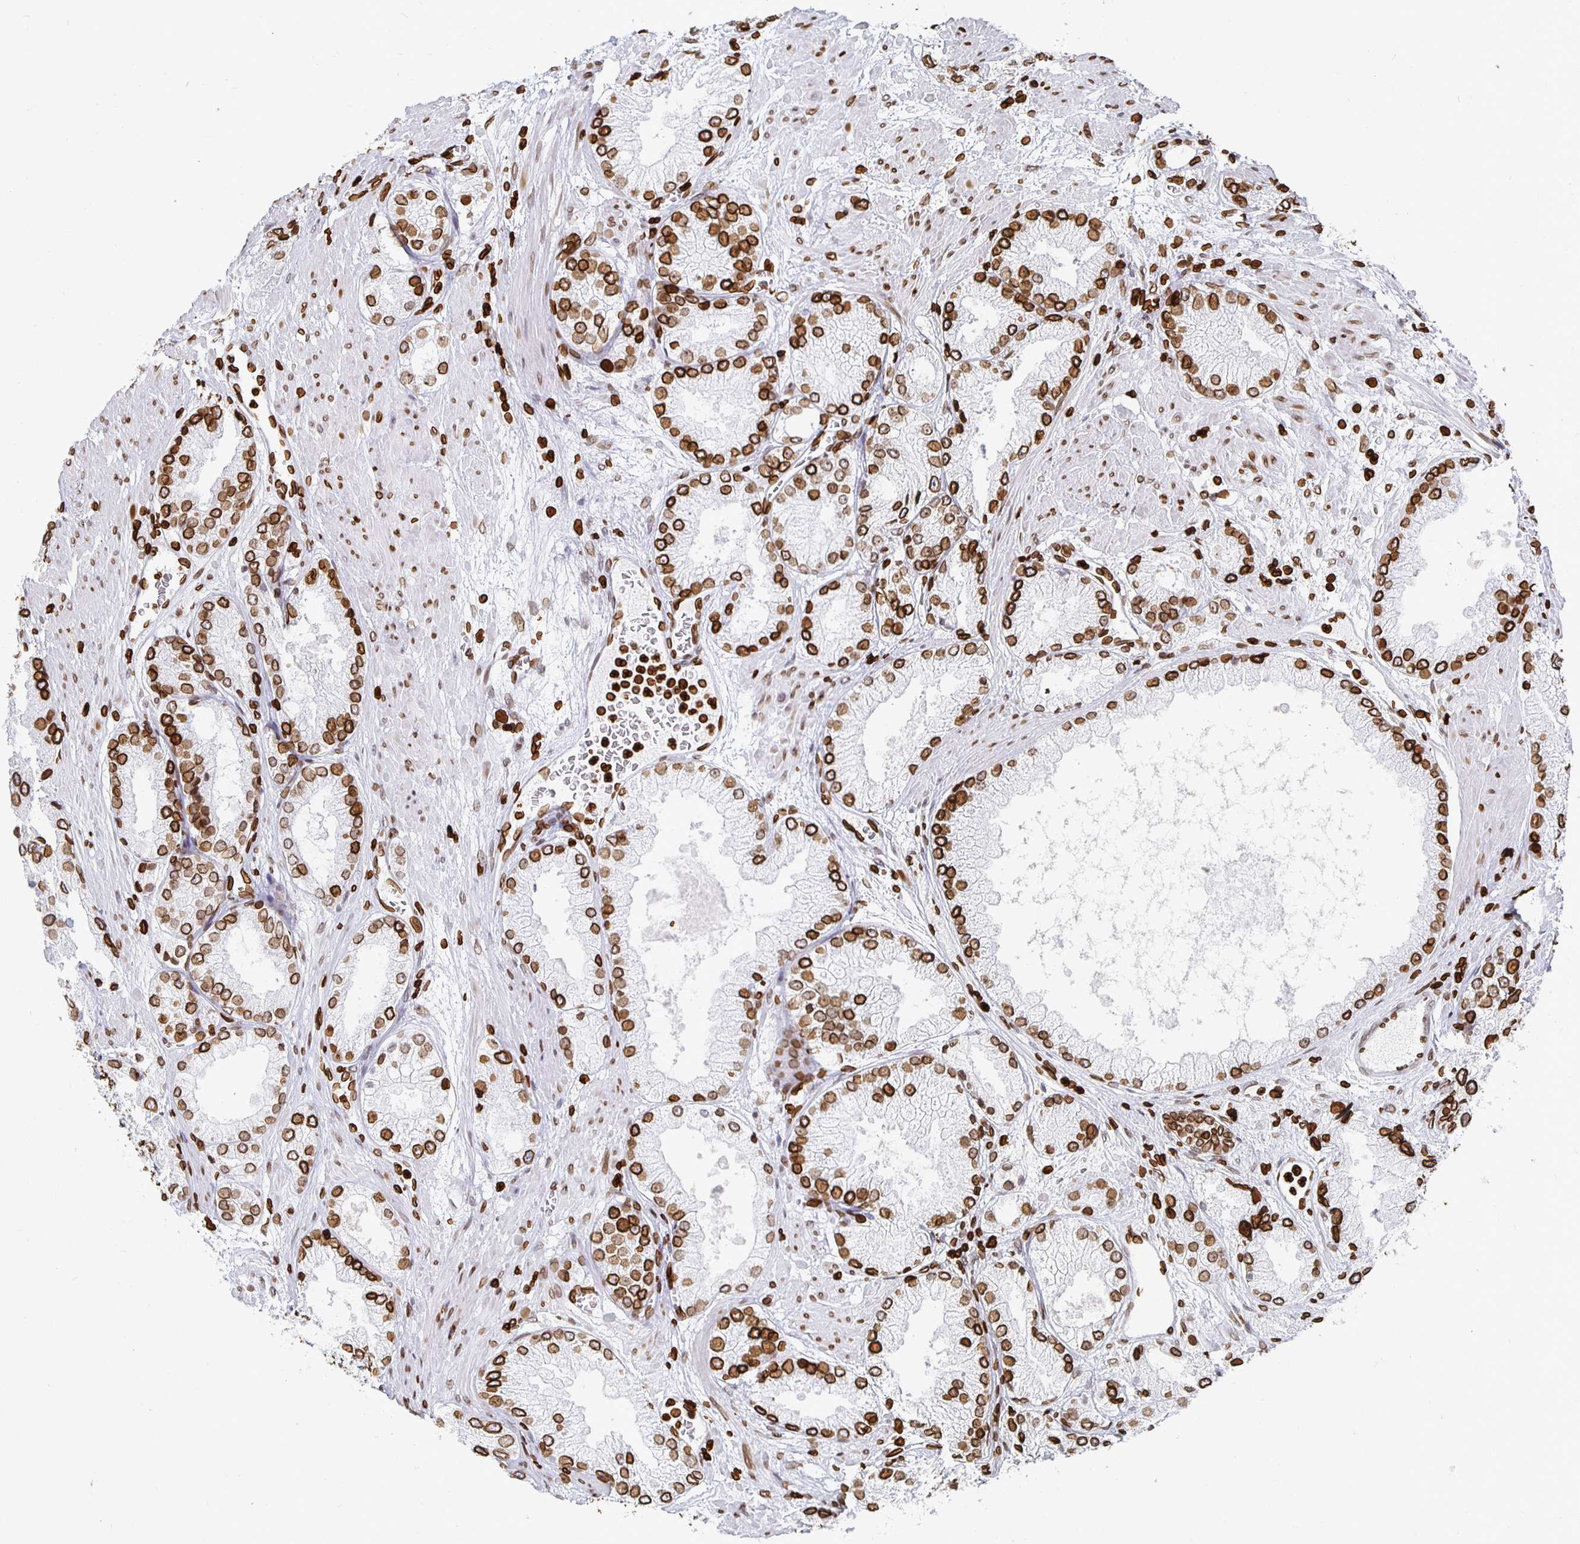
{"staining": {"intensity": "strong", "quantity": ">75%", "location": "cytoplasmic/membranous,nuclear"}, "tissue": "prostate cancer", "cell_type": "Tumor cells", "image_type": "cancer", "snomed": [{"axis": "morphology", "description": "Adenocarcinoma, High grade"}, {"axis": "topography", "description": "Prostate"}], "caption": "Human prostate high-grade adenocarcinoma stained for a protein (brown) exhibits strong cytoplasmic/membranous and nuclear positive positivity in approximately >75% of tumor cells.", "gene": "LMNB1", "patient": {"sex": "male", "age": 68}}